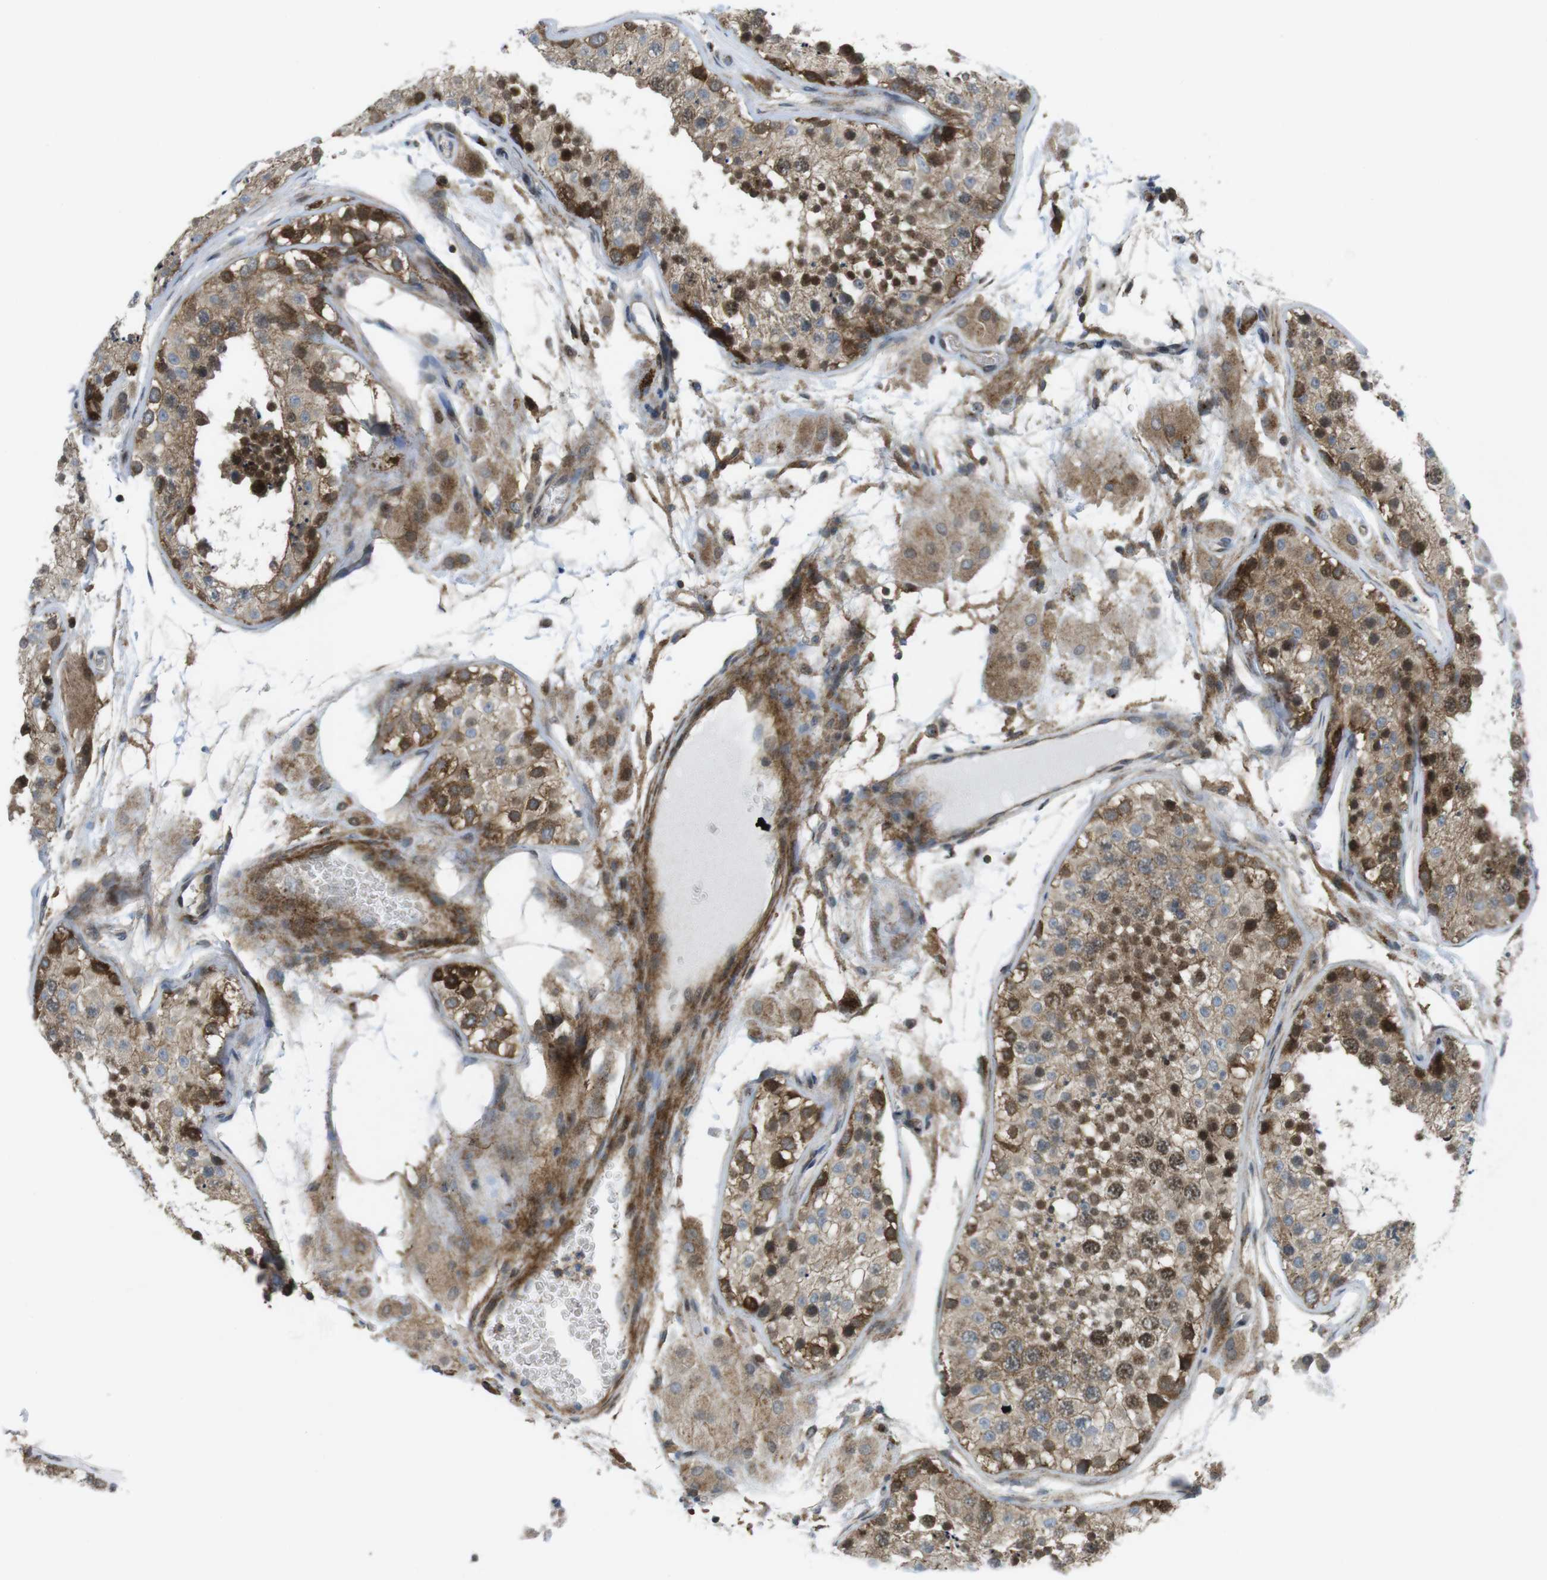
{"staining": {"intensity": "moderate", "quantity": "25%-75%", "location": "cytoplasmic/membranous,nuclear"}, "tissue": "testis", "cell_type": "Cells in seminiferous ducts", "image_type": "normal", "snomed": [{"axis": "morphology", "description": "Normal tissue, NOS"}, {"axis": "topography", "description": "Testis"}], "caption": "Immunohistochemical staining of unremarkable human testis reveals 25%-75% levels of moderate cytoplasmic/membranous,nuclear protein positivity in about 25%-75% of cells in seminiferous ducts.", "gene": "CUL7", "patient": {"sex": "male", "age": 26}}